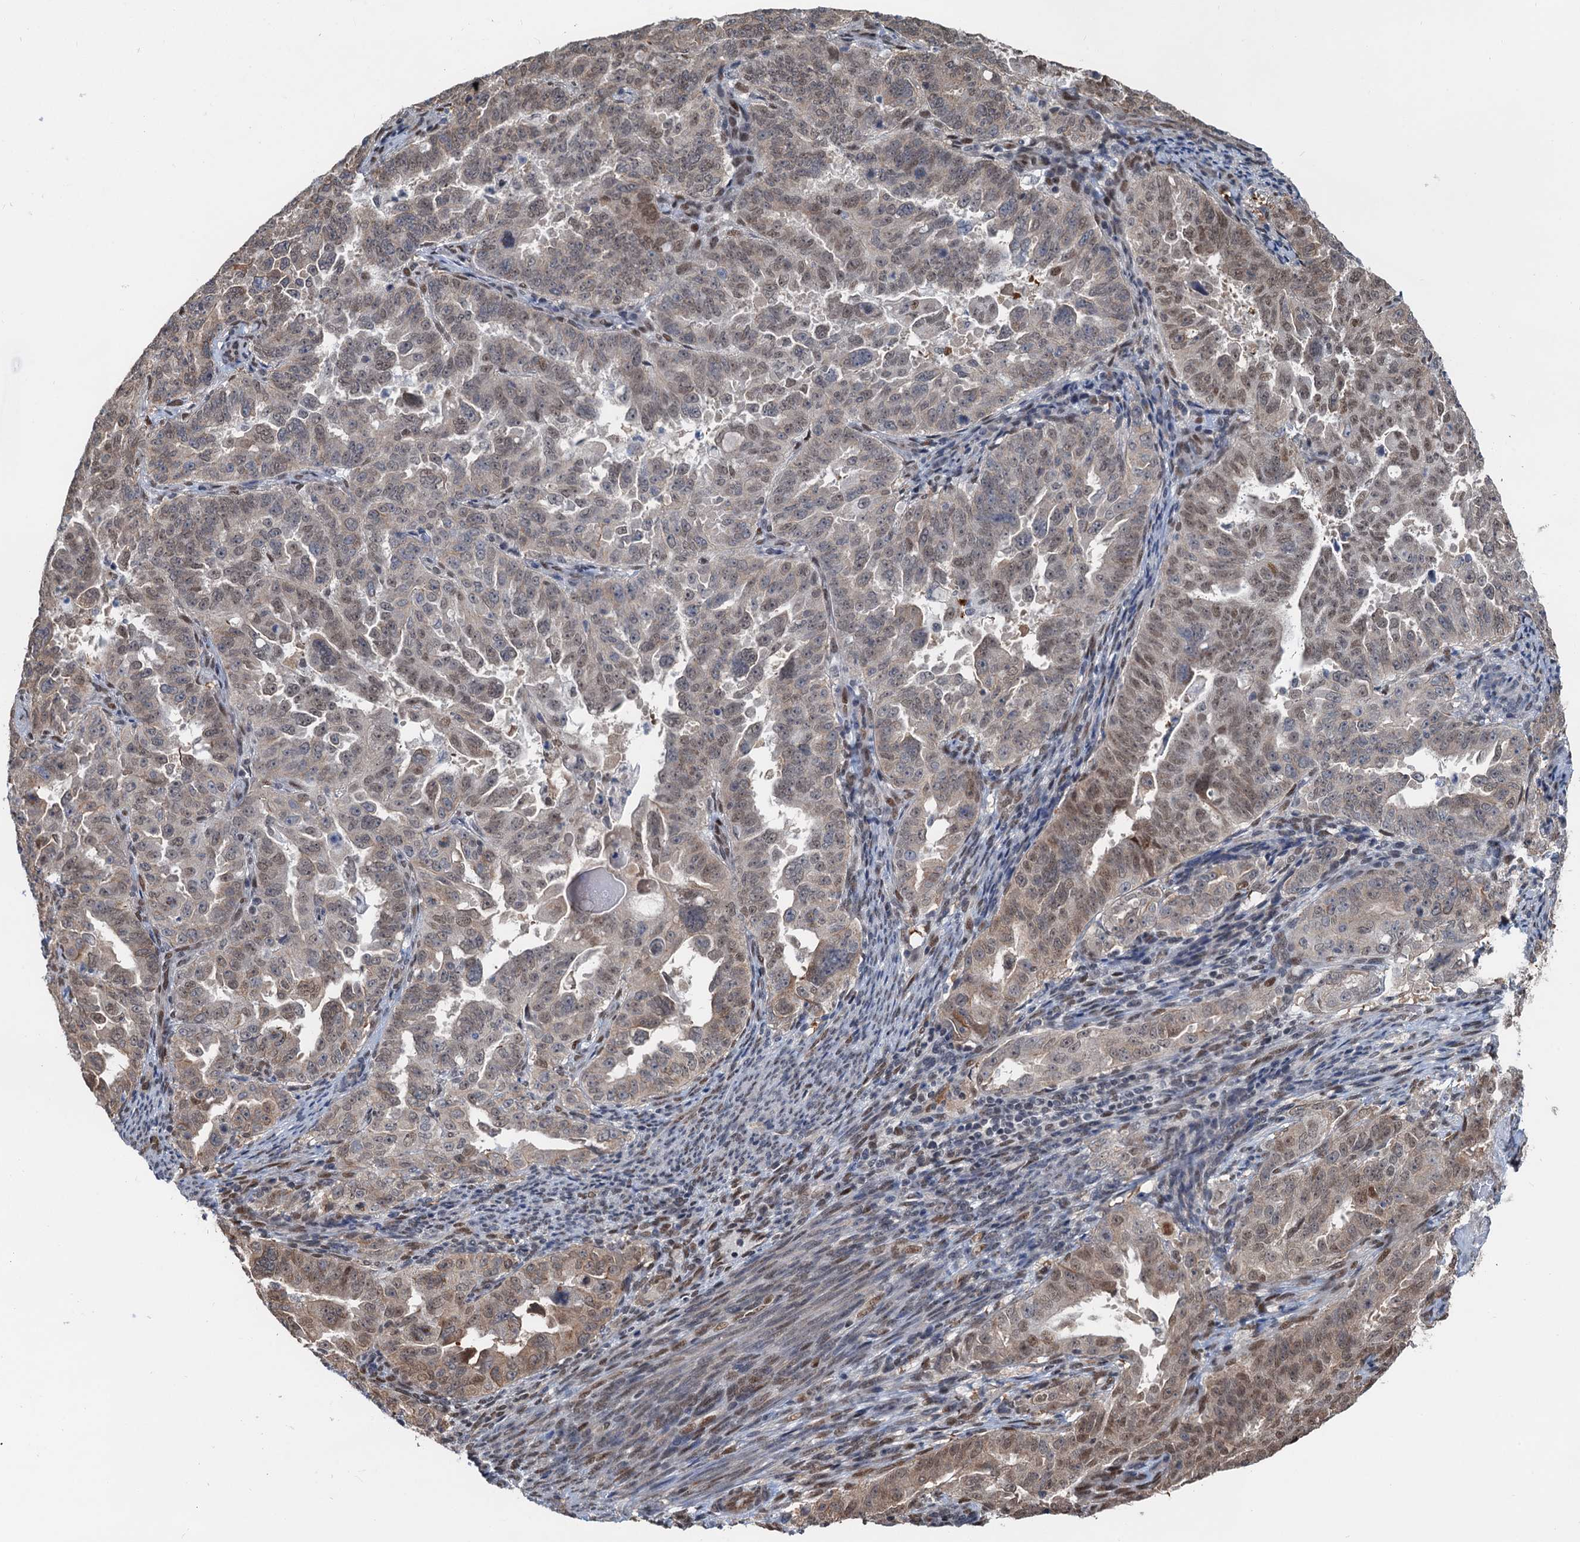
{"staining": {"intensity": "moderate", "quantity": "25%-75%", "location": "cytoplasmic/membranous,nuclear"}, "tissue": "endometrial cancer", "cell_type": "Tumor cells", "image_type": "cancer", "snomed": [{"axis": "morphology", "description": "Adenocarcinoma, NOS"}, {"axis": "topography", "description": "Endometrium"}], "caption": "Immunohistochemical staining of endometrial cancer shows medium levels of moderate cytoplasmic/membranous and nuclear protein expression in about 25%-75% of tumor cells. Using DAB (brown) and hematoxylin (blue) stains, captured at high magnification using brightfield microscopy.", "gene": "CFDP1", "patient": {"sex": "female", "age": 65}}